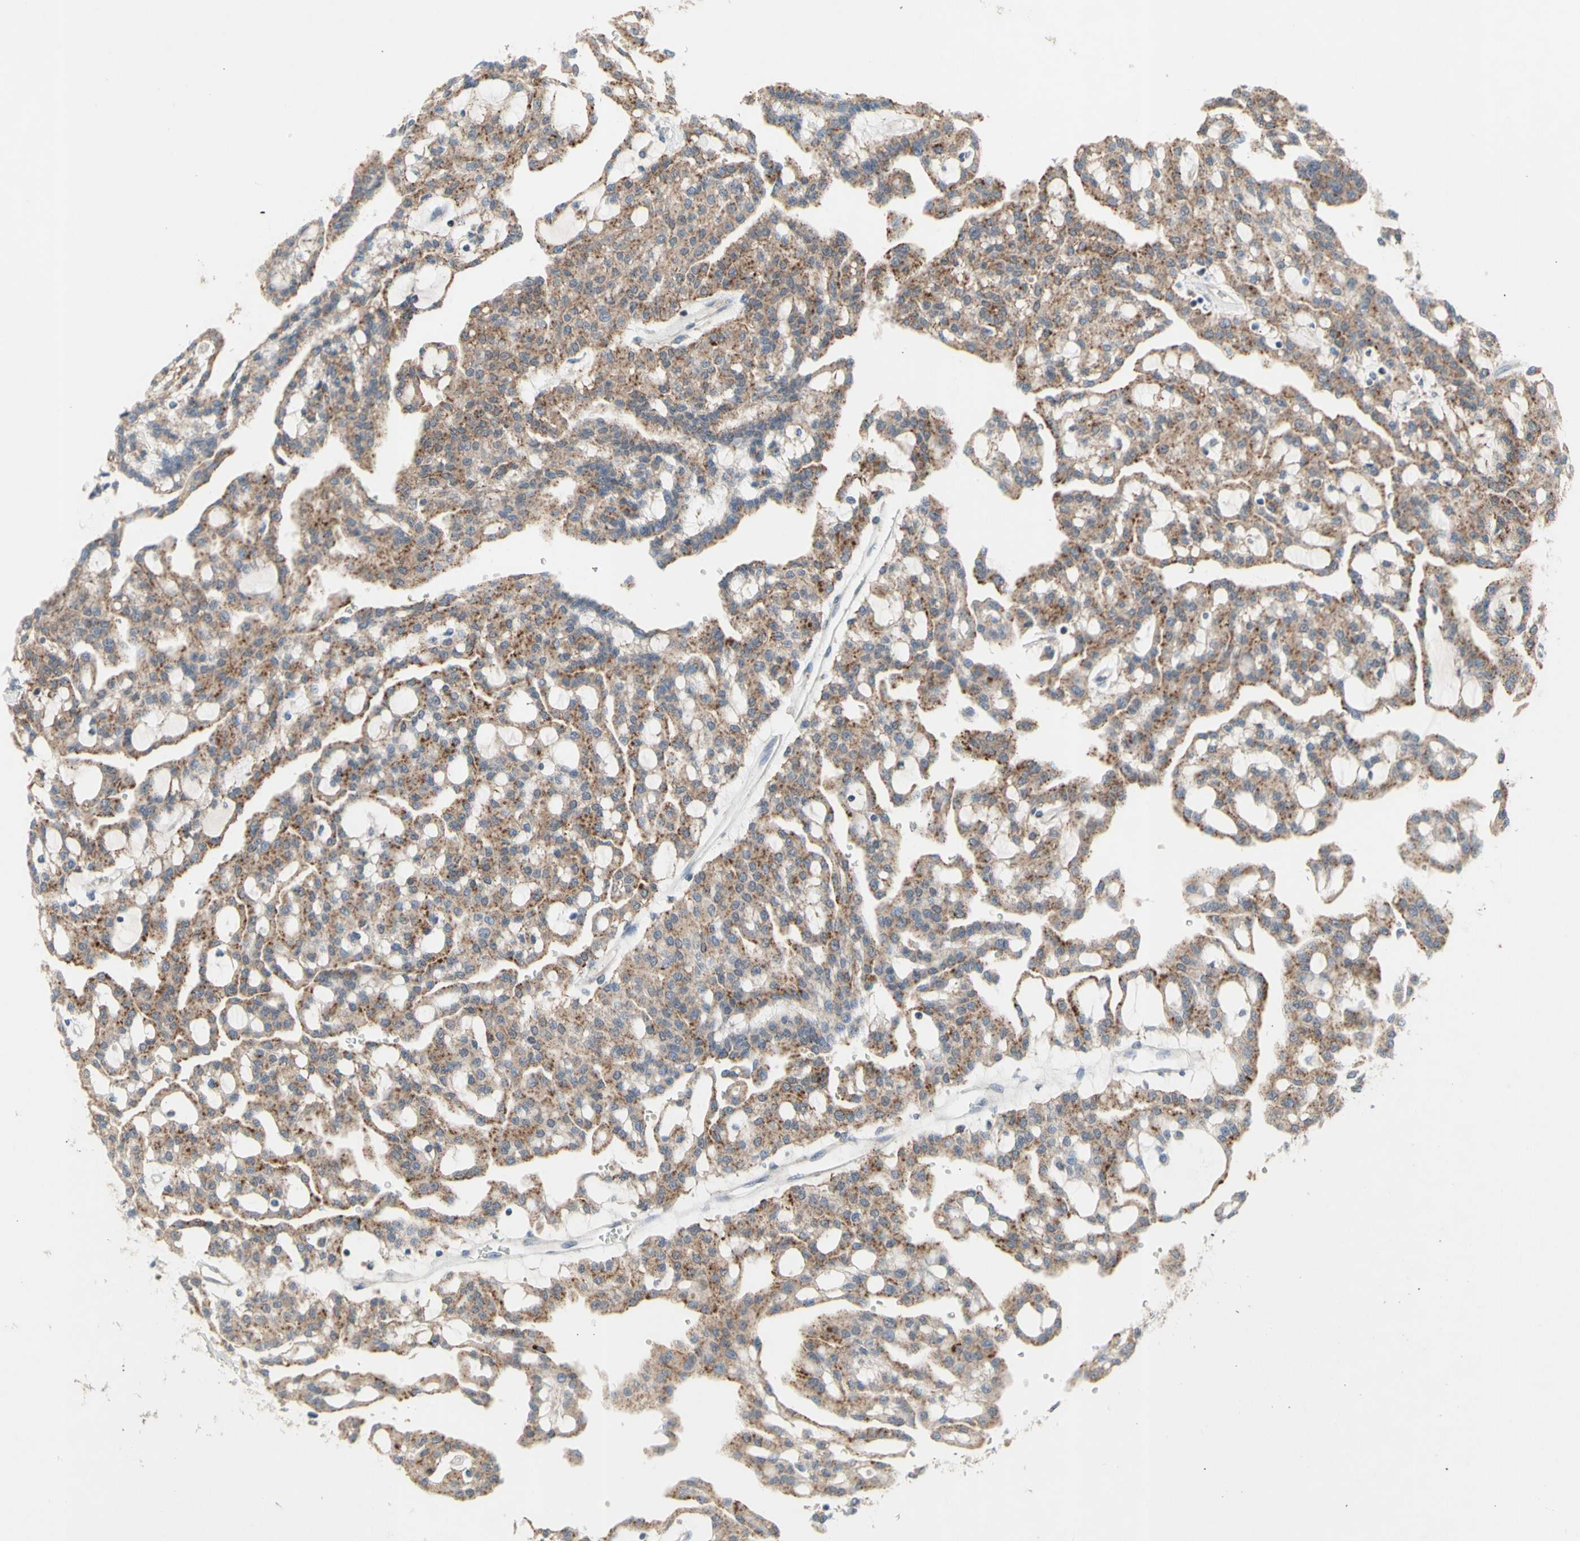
{"staining": {"intensity": "weak", "quantity": ">75%", "location": "cytoplasmic/membranous"}, "tissue": "renal cancer", "cell_type": "Tumor cells", "image_type": "cancer", "snomed": [{"axis": "morphology", "description": "Adenocarcinoma, NOS"}, {"axis": "topography", "description": "Kidney"}], "caption": "Human adenocarcinoma (renal) stained for a protein (brown) shows weak cytoplasmic/membranous positive expression in approximately >75% of tumor cells.", "gene": "NLRP1", "patient": {"sex": "male", "age": 63}}